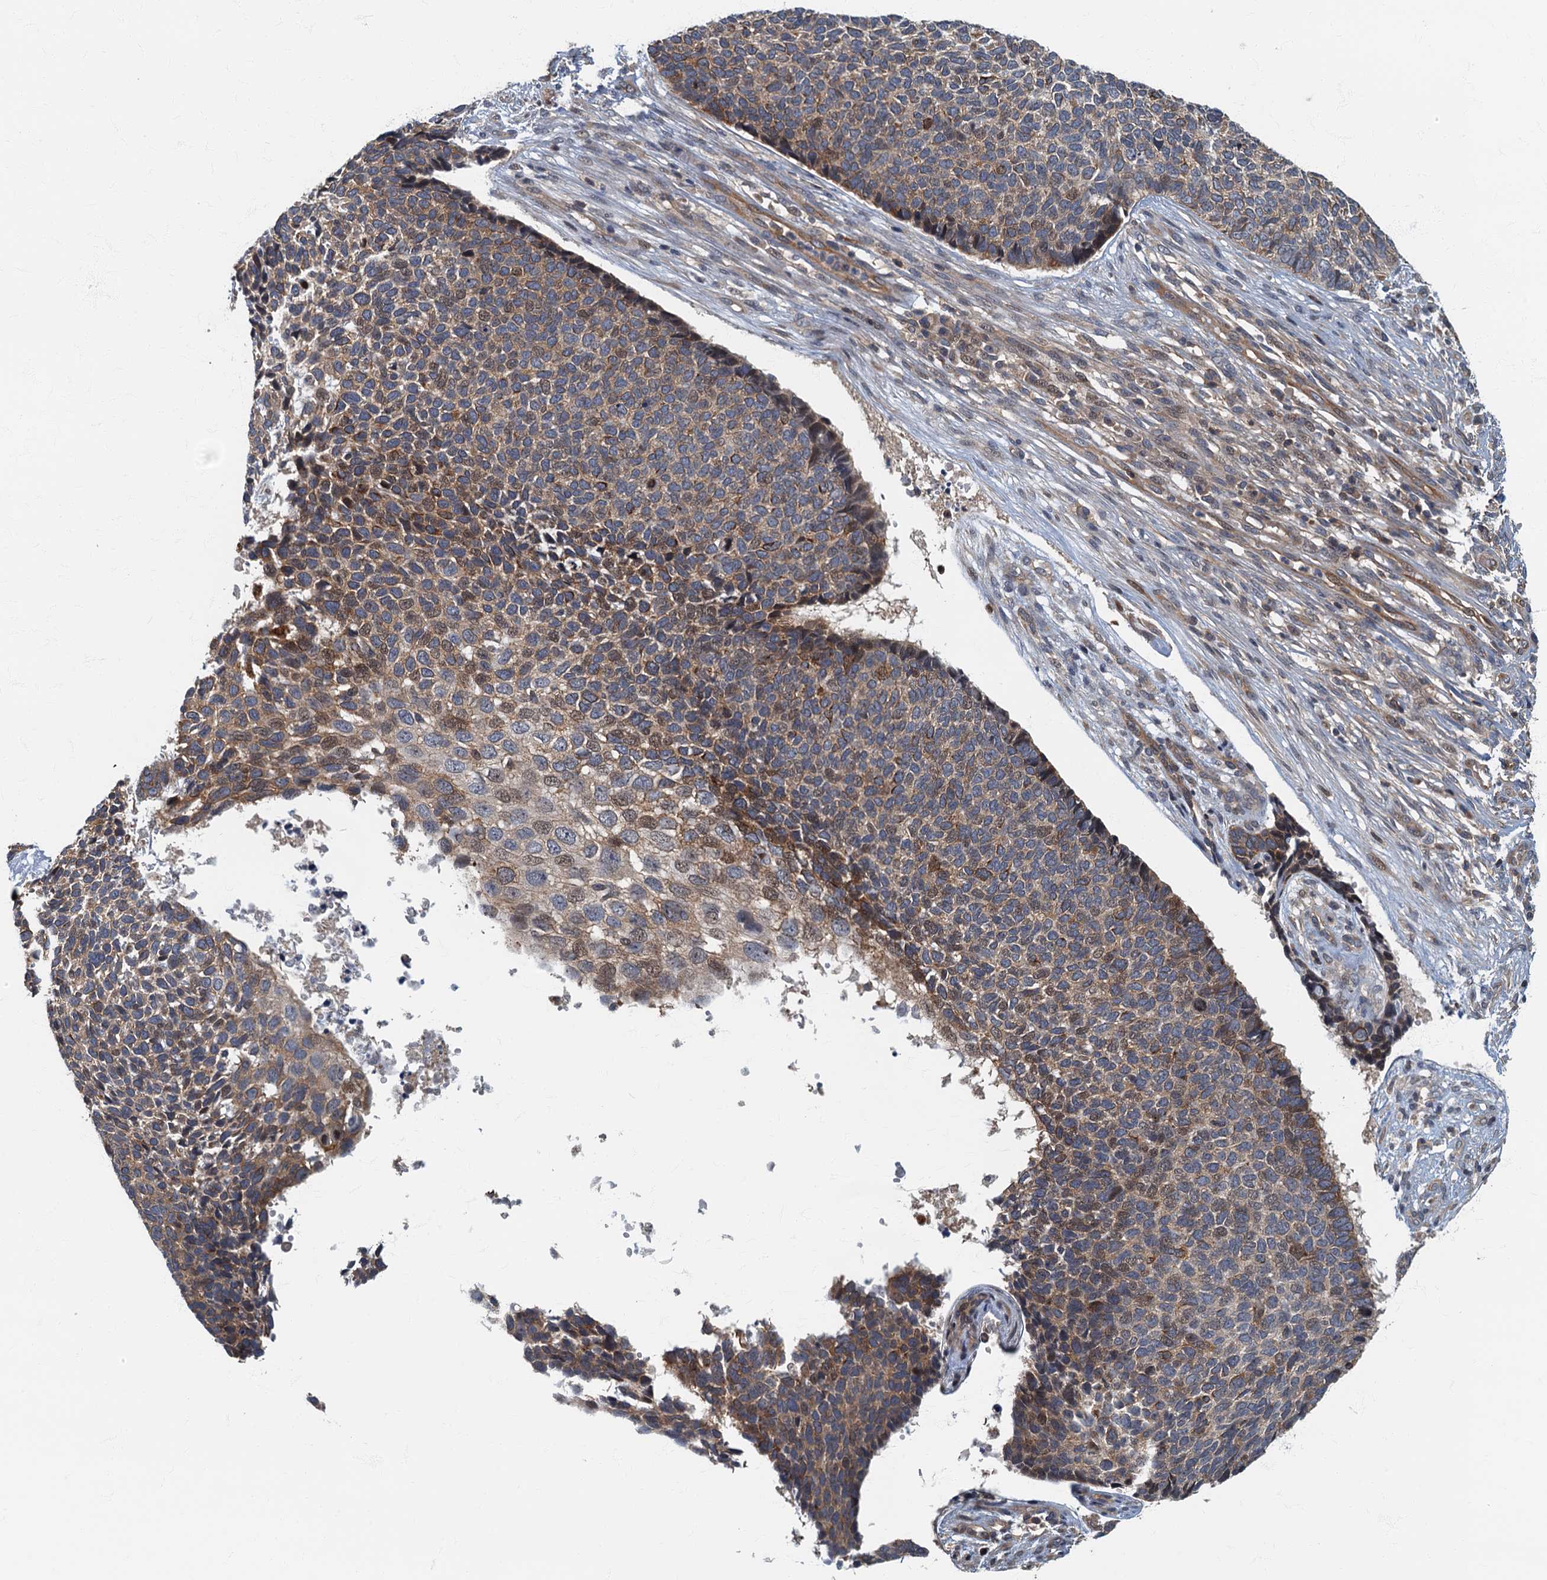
{"staining": {"intensity": "moderate", "quantity": ">75%", "location": "cytoplasmic/membranous"}, "tissue": "skin cancer", "cell_type": "Tumor cells", "image_type": "cancer", "snomed": [{"axis": "morphology", "description": "Basal cell carcinoma"}, {"axis": "topography", "description": "Skin"}], "caption": "The micrograph demonstrates immunohistochemical staining of skin cancer (basal cell carcinoma). There is moderate cytoplasmic/membranous positivity is identified in about >75% of tumor cells.", "gene": "CKAP2L", "patient": {"sex": "female", "age": 84}}